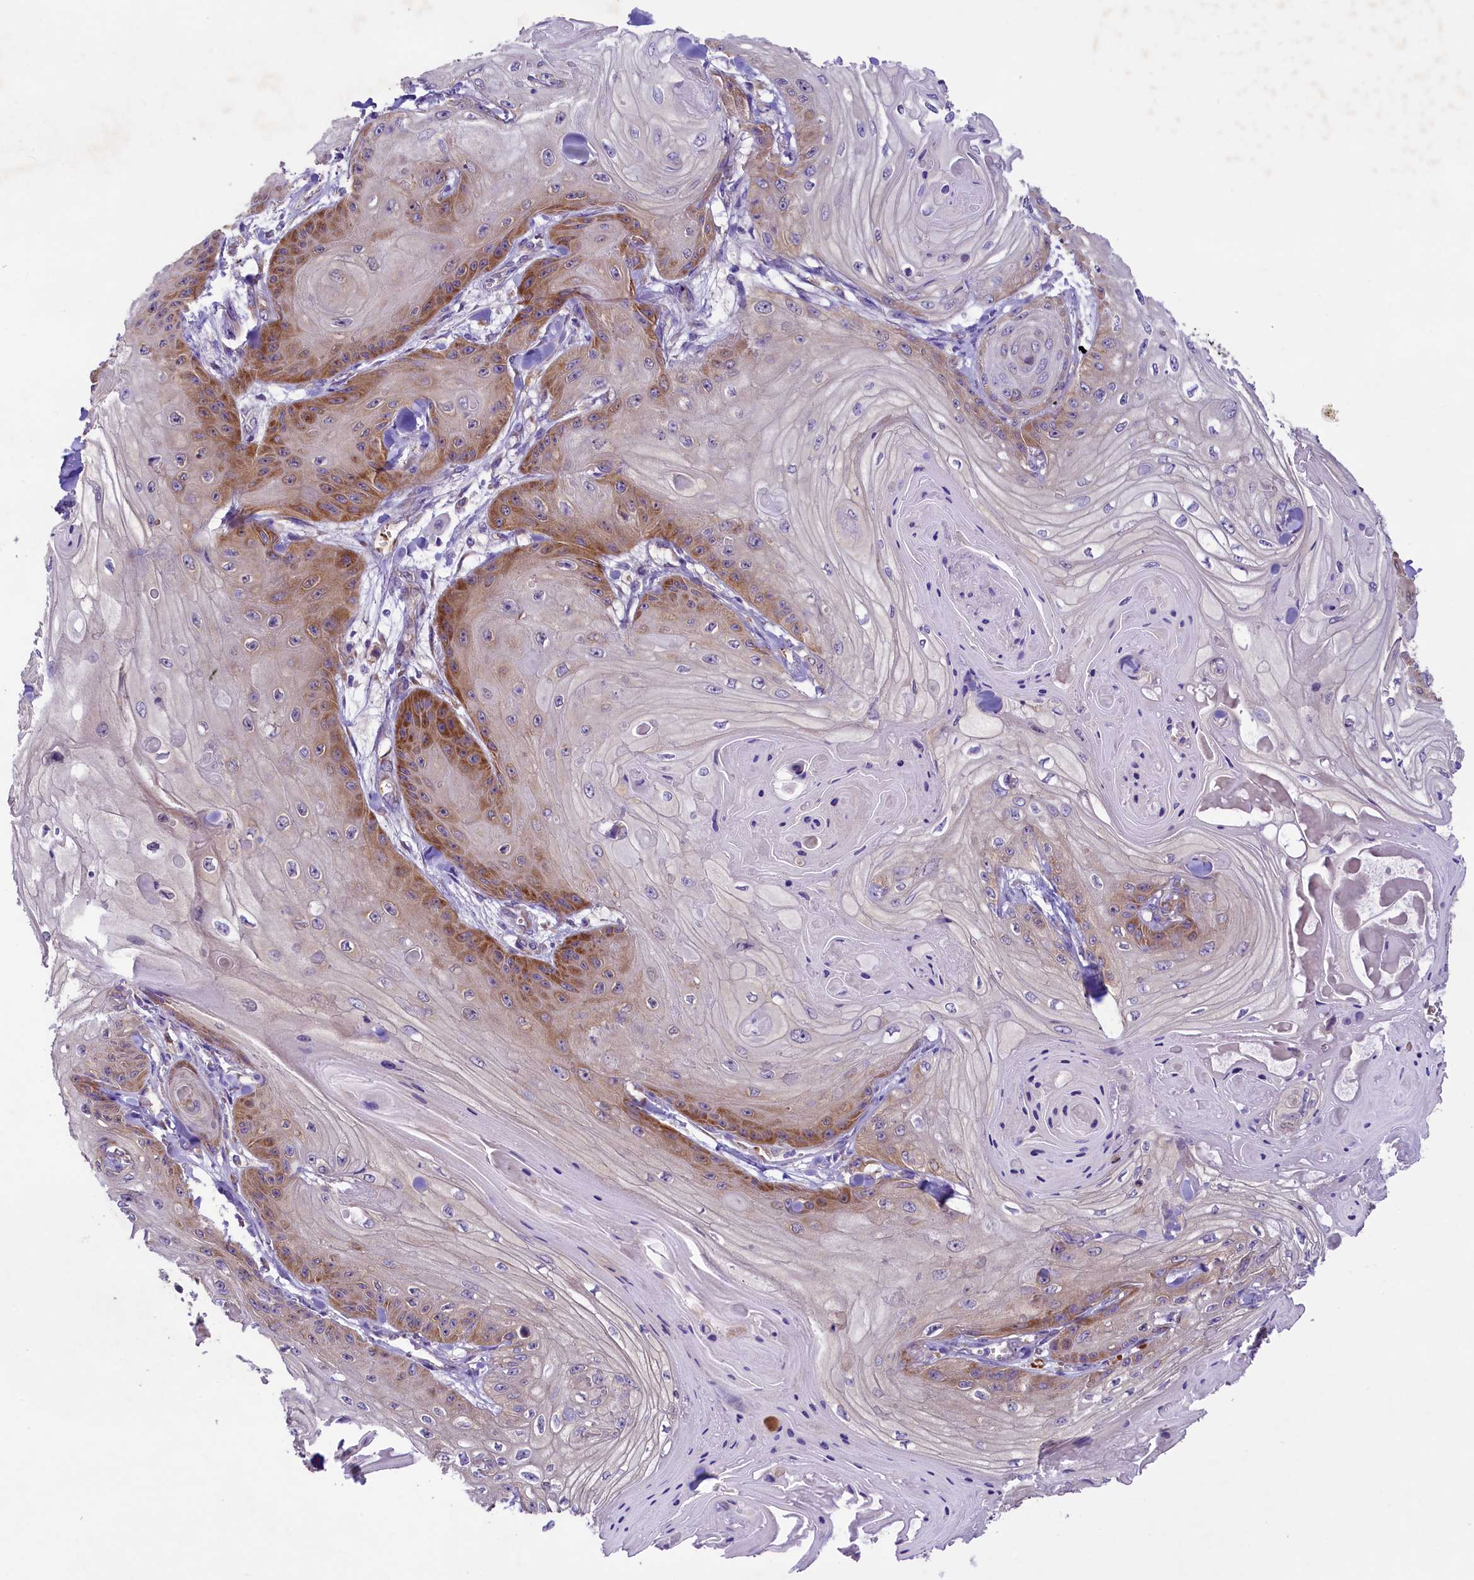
{"staining": {"intensity": "moderate", "quantity": "<25%", "location": "cytoplasmic/membranous"}, "tissue": "skin cancer", "cell_type": "Tumor cells", "image_type": "cancer", "snomed": [{"axis": "morphology", "description": "Squamous cell carcinoma, NOS"}, {"axis": "topography", "description": "Skin"}], "caption": "An image showing moderate cytoplasmic/membranous positivity in about <25% of tumor cells in skin cancer (squamous cell carcinoma), as visualized by brown immunohistochemical staining.", "gene": "LARP4", "patient": {"sex": "male", "age": 74}}